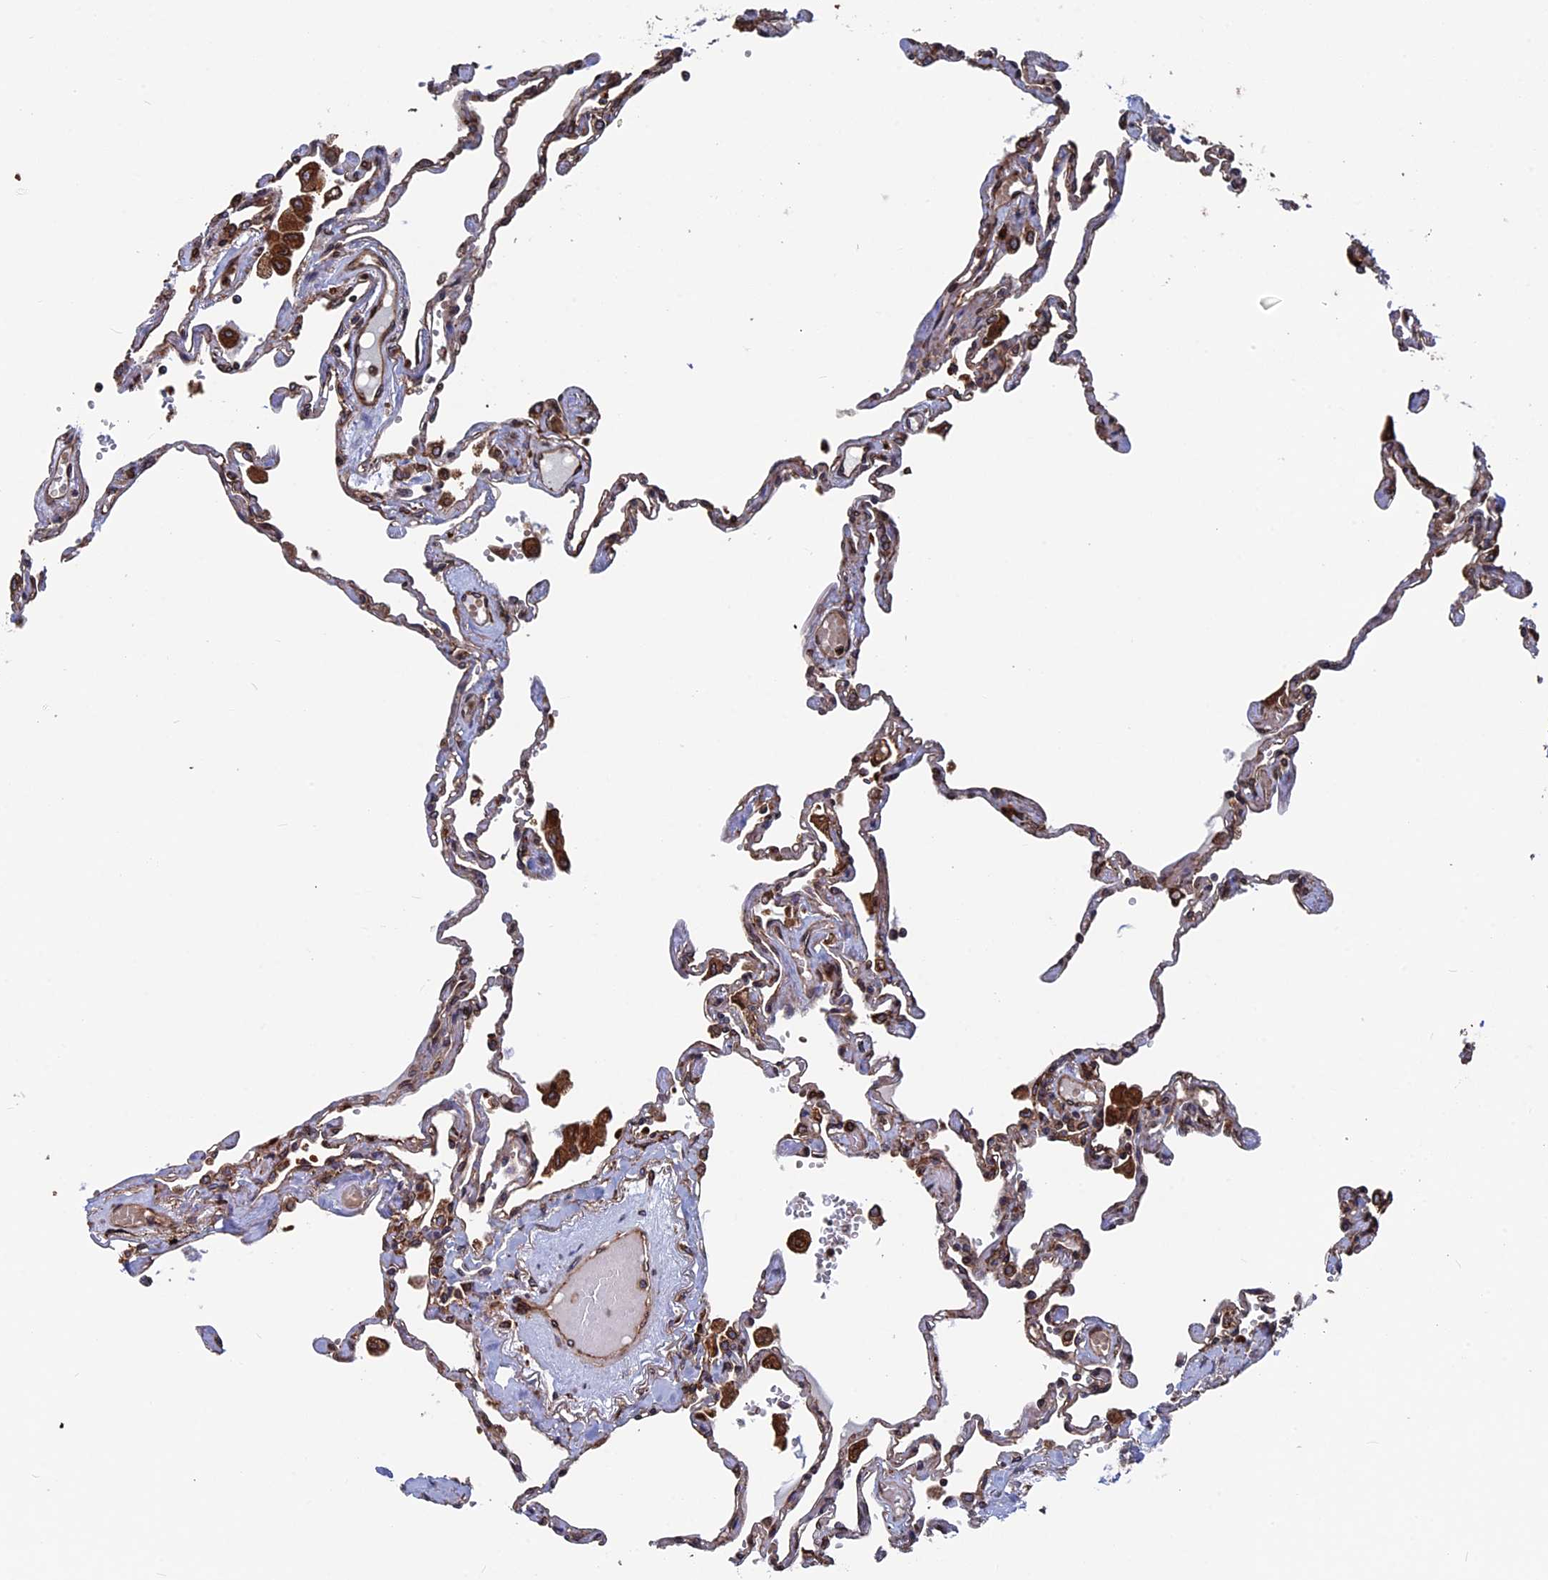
{"staining": {"intensity": "moderate", "quantity": ">75%", "location": "cytoplasmic/membranous"}, "tissue": "lung", "cell_type": "Alveolar cells", "image_type": "normal", "snomed": [{"axis": "morphology", "description": "Normal tissue, NOS"}, {"axis": "topography", "description": "Lung"}], "caption": "DAB (3,3'-diaminobenzidine) immunohistochemical staining of benign human lung shows moderate cytoplasmic/membranous protein positivity in approximately >75% of alveolar cells.", "gene": "RPUSD1", "patient": {"sex": "female", "age": 67}}